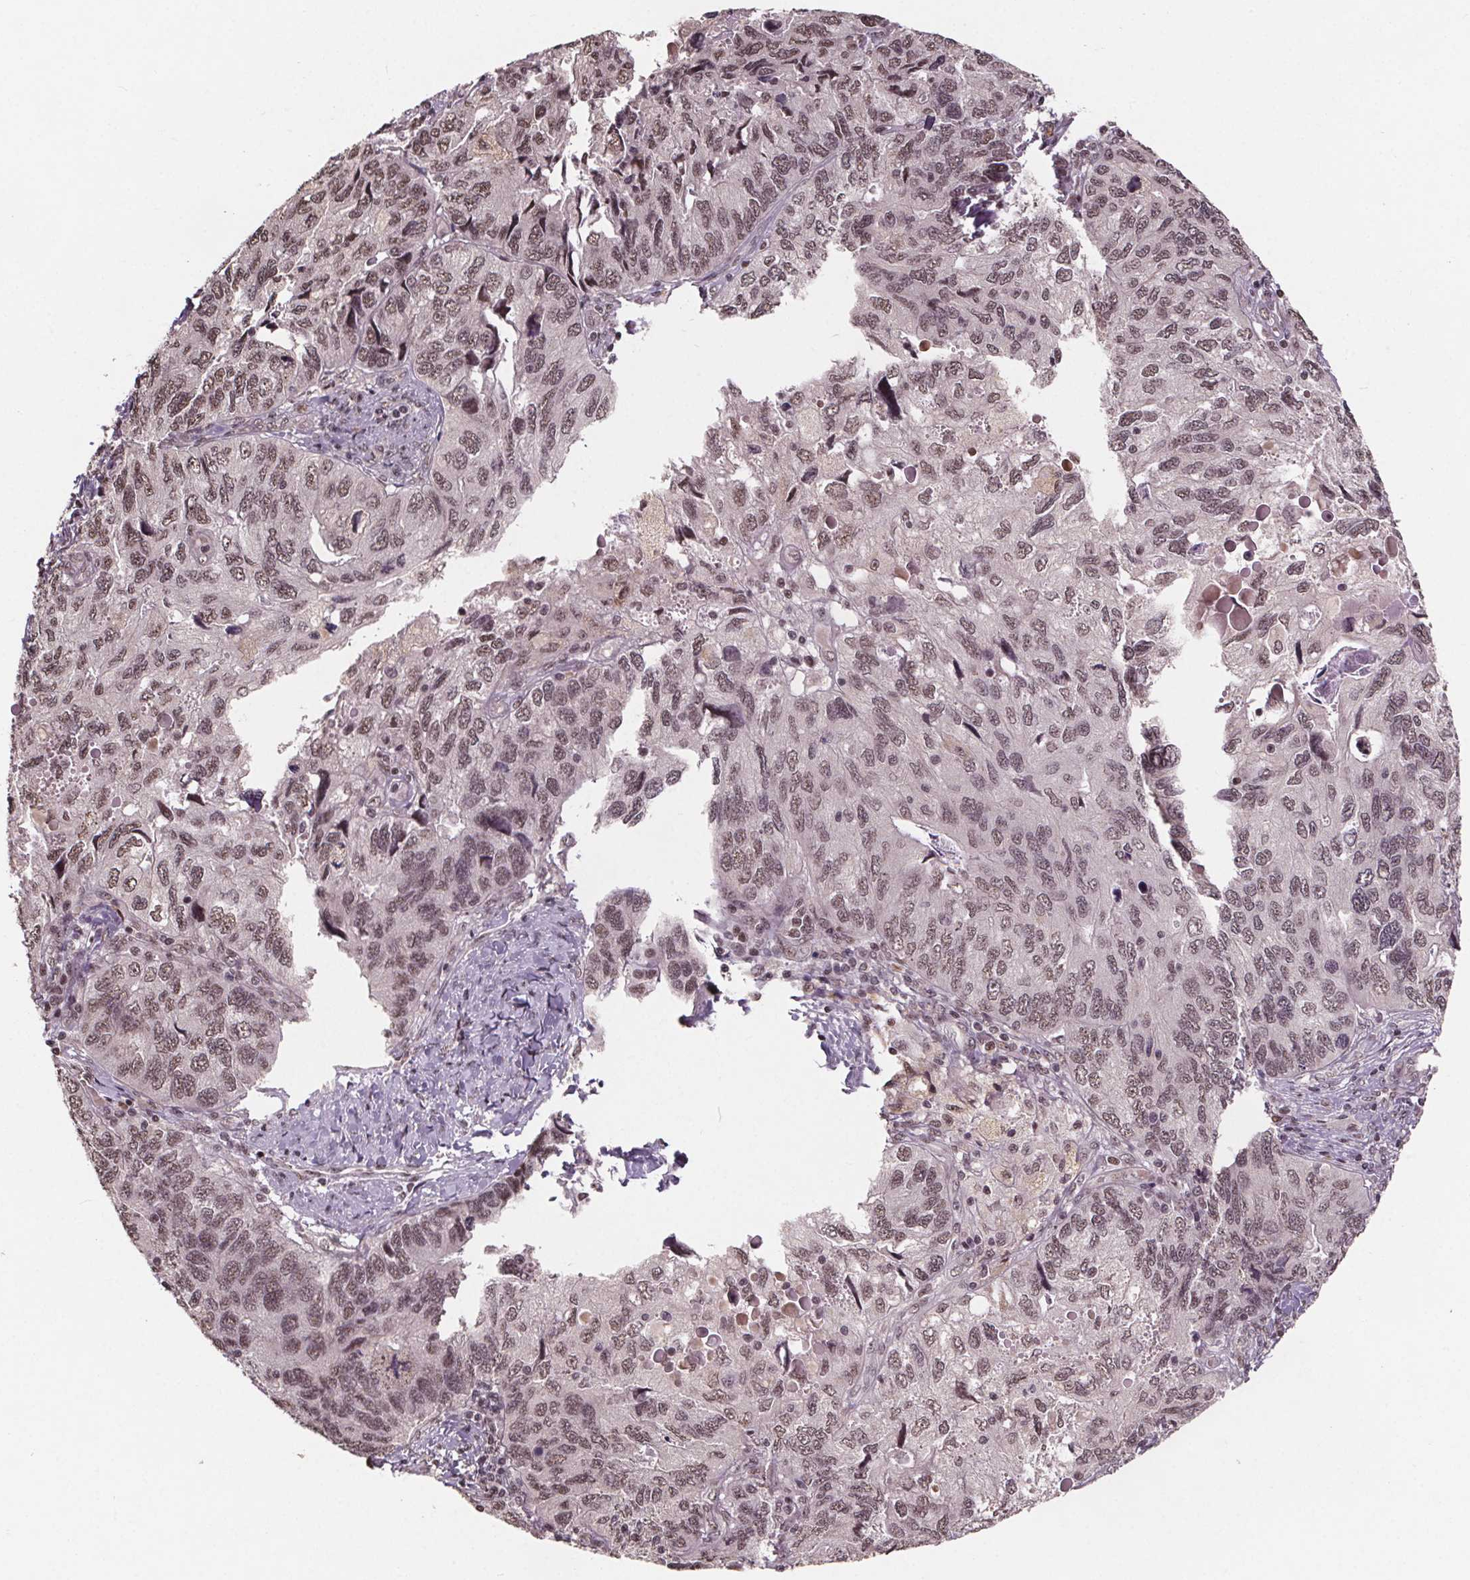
{"staining": {"intensity": "weak", "quantity": ">75%", "location": "nuclear"}, "tissue": "endometrial cancer", "cell_type": "Tumor cells", "image_type": "cancer", "snomed": [{"axis": "morphology", "description": "Carcinoma, NOS"}, {"axis": "topography", "description": "Uterus"}], "caption": "Protein expression analysis of endometrial carcinoma shows weak nuclear staining in about >75% of tumor cells.", "gene": "JARID2", "patient": {"sex": "female", "age": 76}}